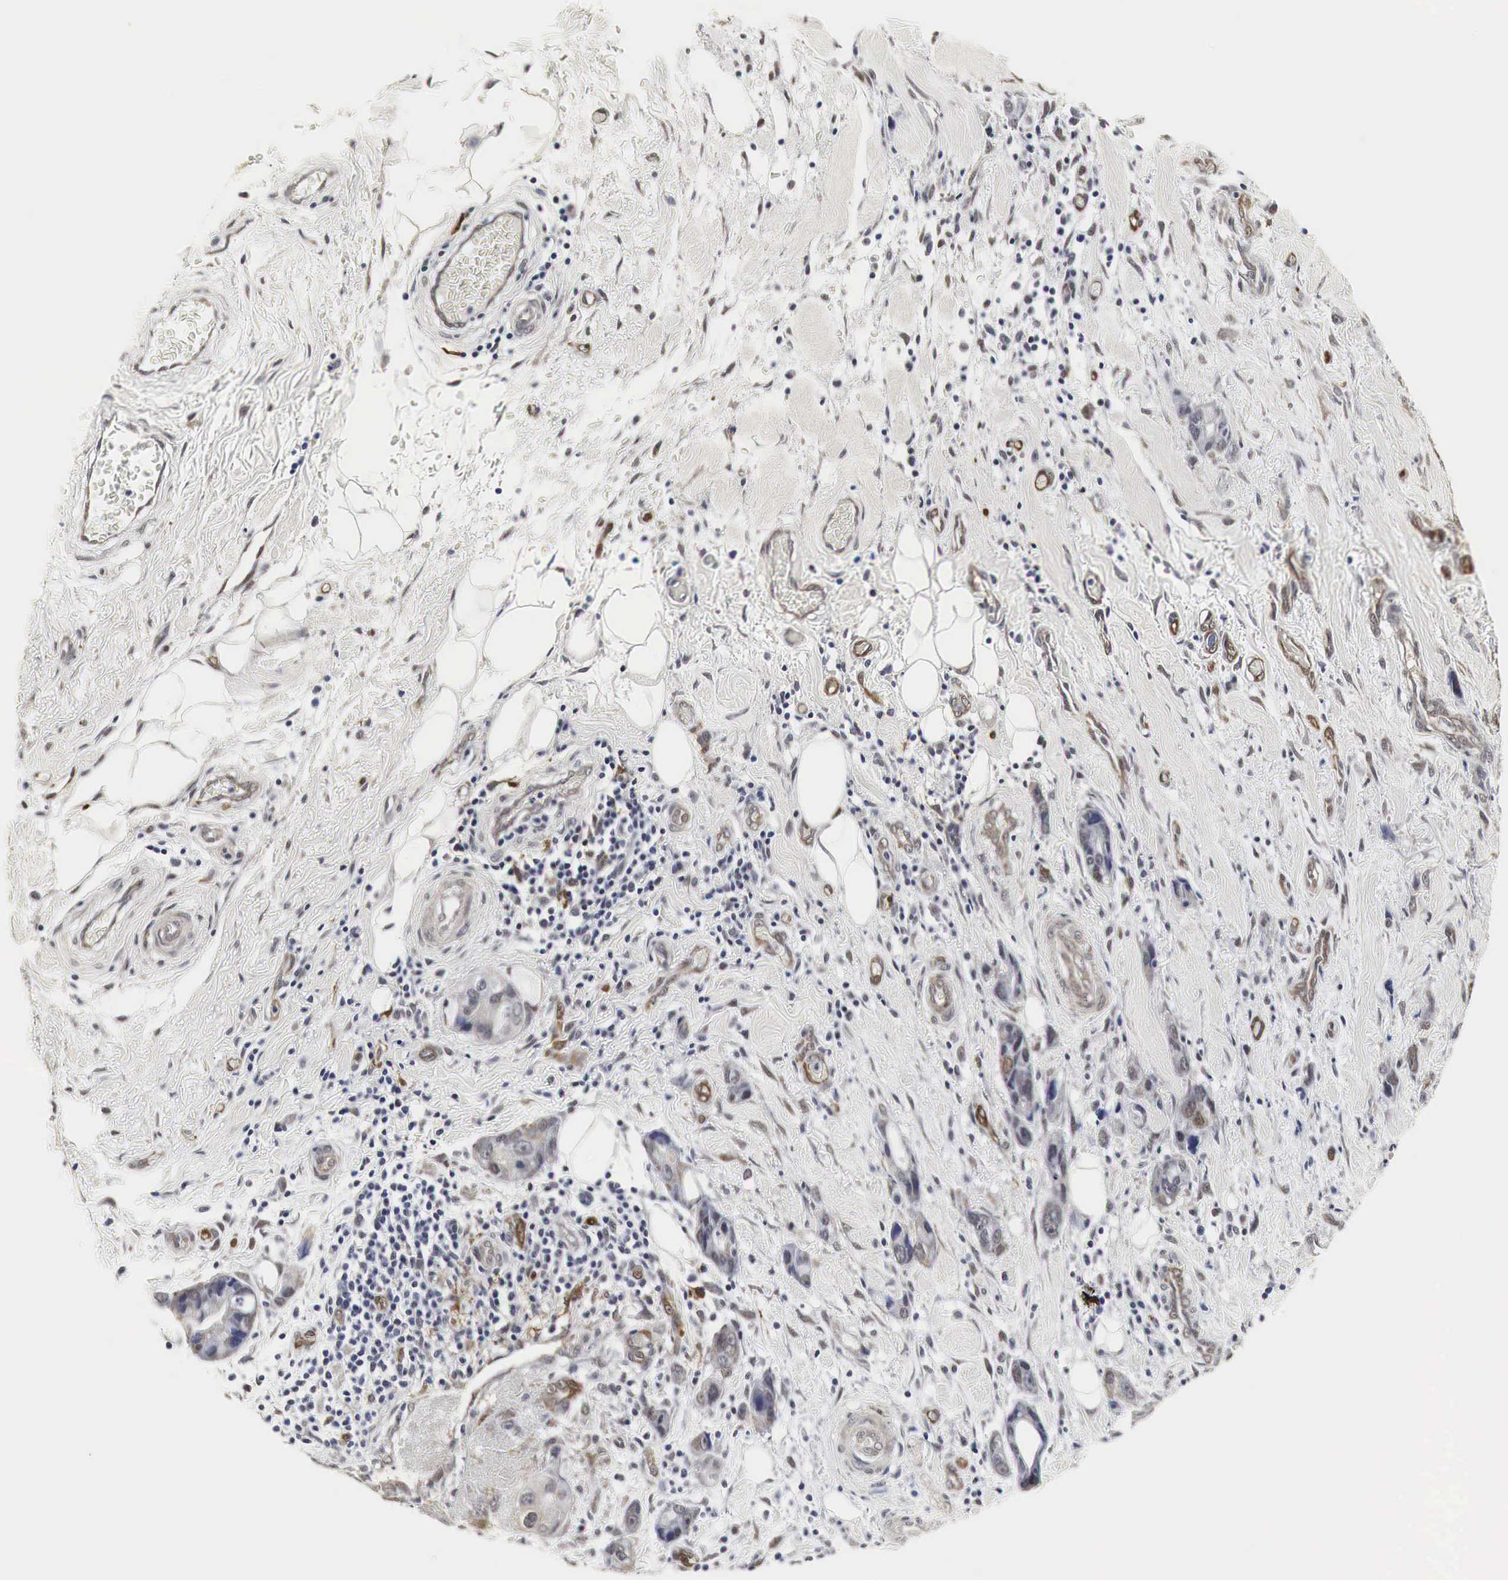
{"staining": {"intensity": "weak", "quantity": "<25%", "location": "cytoplasmic/membranous"}, "tissue": "stomach cancer", "cell_type": "Tumor cells", "image_type": "cancer", "snomed": [{"axis": "morphology", "description": "Adenocarcinoma, NOS"}, {"axis": "topography", "description": "Stomach, upper"}], "caption": "Immunohistochemistry of human stomach cancer (adenocarcinoma) shows no expression in tumor cells.", "gene": "SPIN1", "patient": {"sex": "male", "age": 47}}